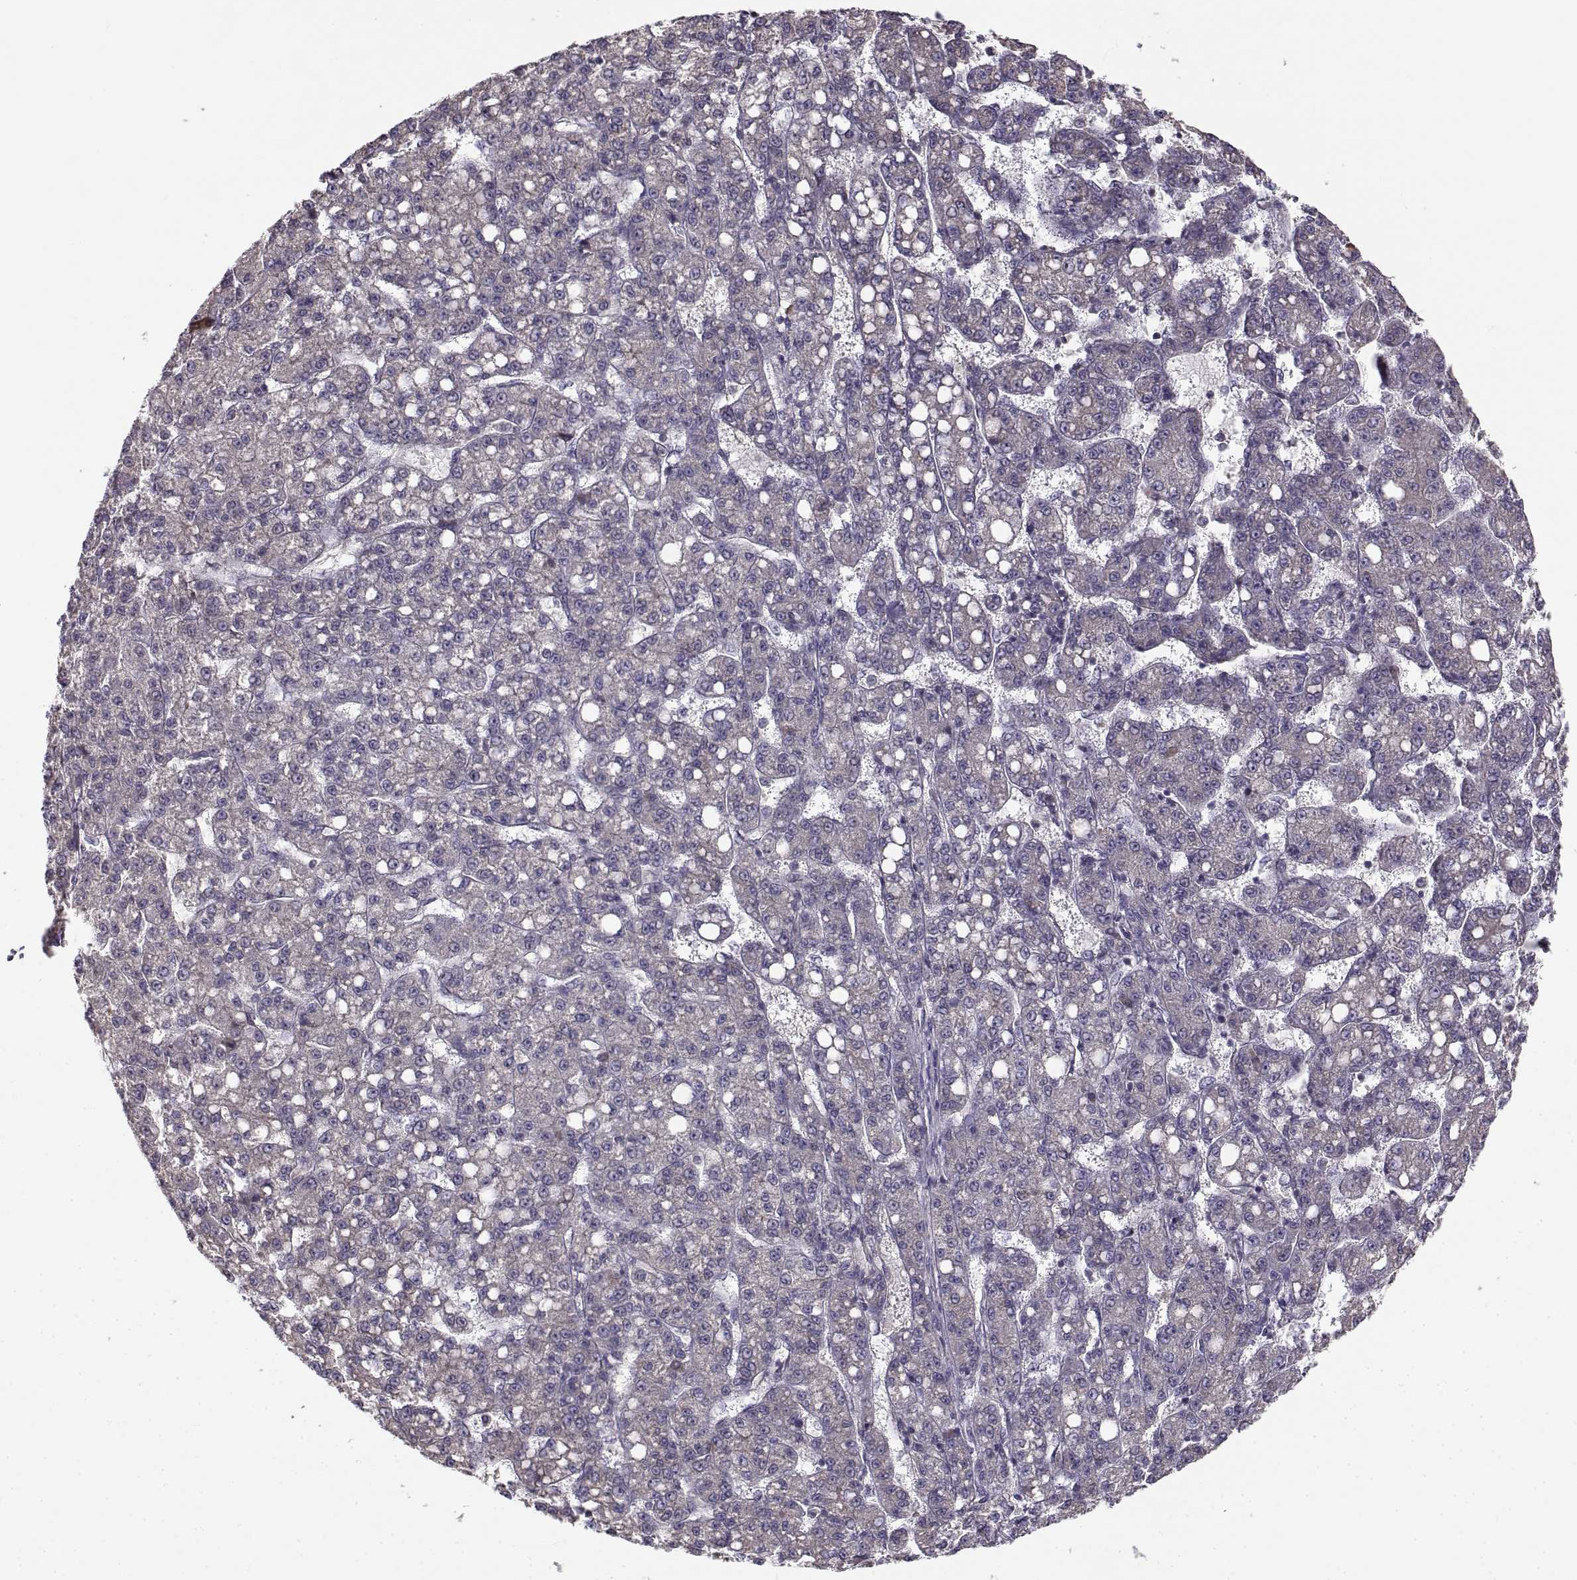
{"staining": {"intensity": "negative", "quantity": "none", "location": "none"}, "tissue": "liver cancer", "cell_type": "Tumor cells", "image_type": "cancer", "snomed": [{"axis": "morphology", "description": "Carcinoma, Hepatocellular, NOS"}, {"axis": "topography", "description": "Liver"}], "caption": "Immunohistochemistry image of neoplastic tissue: liver cancer (hepatocellular carcinoma) stained with DAB shows no significant protein expression in tumor cells.", "gene": "ENTPD8", "patient": {"sex": "female", "age": 65}}